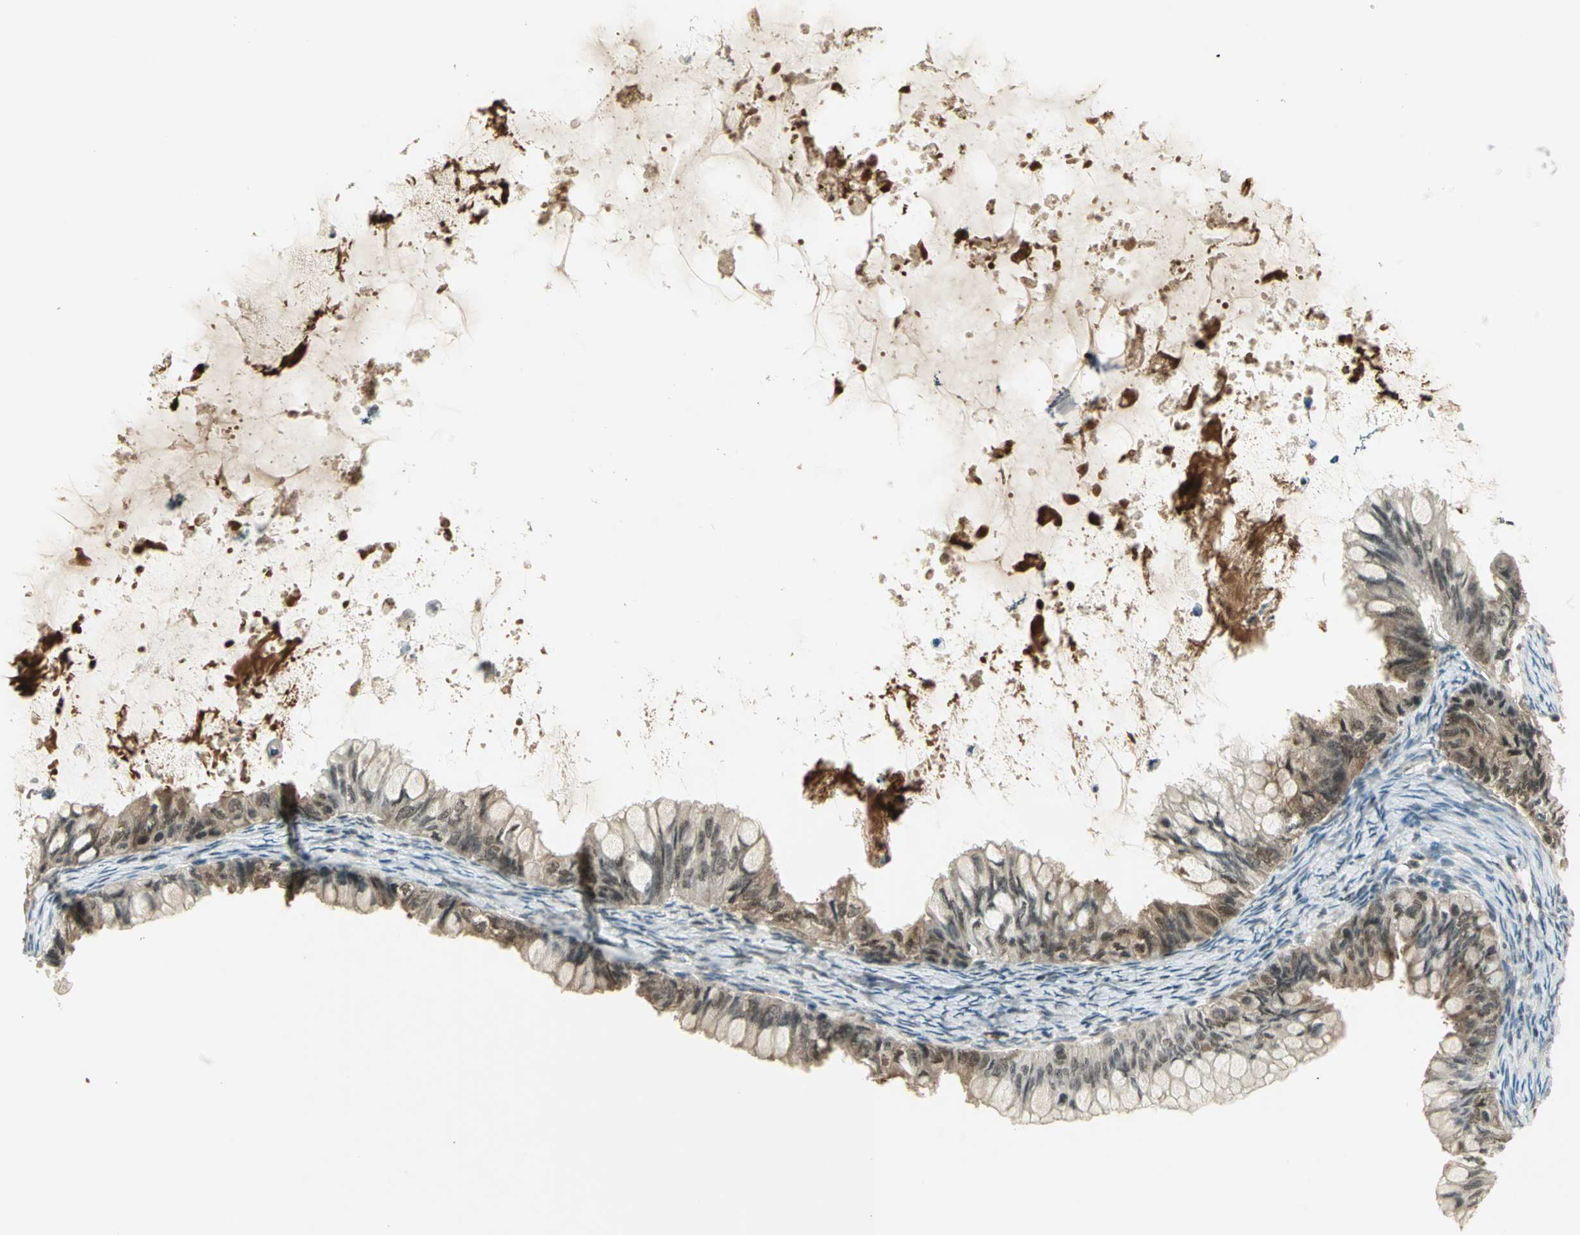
{"staining": {"intensity": "weak", "quantity": ">75%", "location": "cytoplasmic/membranous"}, "tissue": "ovarian cancer", "cell_type": "Tumor cells", "image_type": "cancer", "snomed": [{"axis": "morphology", "description": "Cystadenocarcinoma, mucinous, NOS"}, {"axis": "topography", "description": "Ovary"}], "caption": "Immunohistochemistry (IHC) (DAB) staining of ovarian cancer (mucinous cystadenocarcinoma) displays weak cytoplasmic/membranous protein expression in approximately >75% of tumor cells.", "gene": "CDC34", "patient": {"sex": "female", "age": 80}}